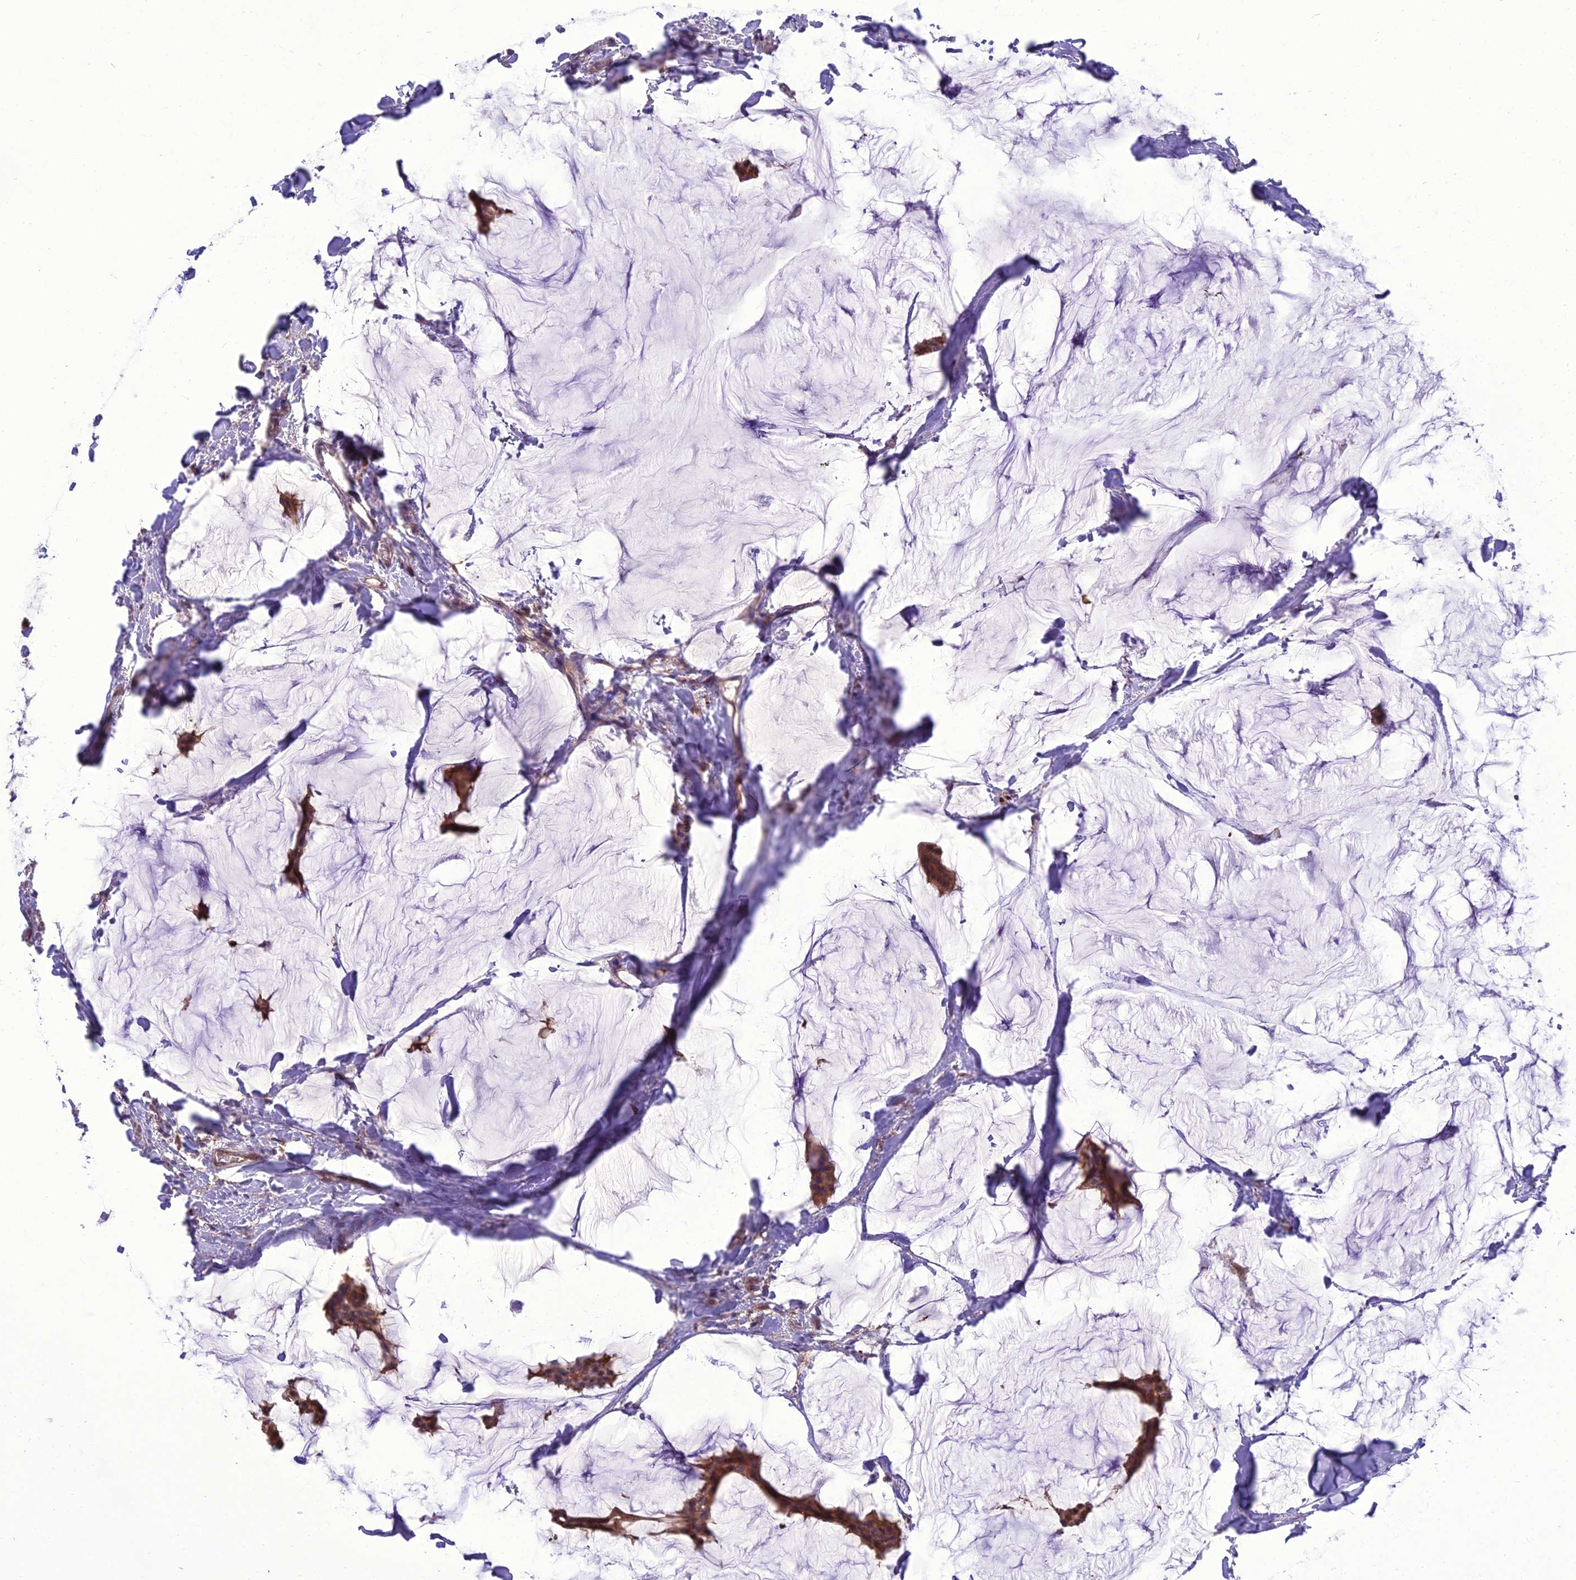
{"staining": {"intensity": "moderate", "quantity": ">75%", "location": "cytoplasmic/membranous,nuclear"}, "tissue": "breast cancer", "cell_type": "Tumor cells", "image_type": "cancer", "snomed": [{"axis": "morphology", "description": "Duct carcinoma"}, {"axis": "topography", "description": "Breast"}], "caption": "A brown stain labels moderate cytoplasmic/membranous and nuclear staining of a protein in human breast cancer tumor cells.", "gene": "BORCS6", "patient": {"sex": "female", "age": 93}}